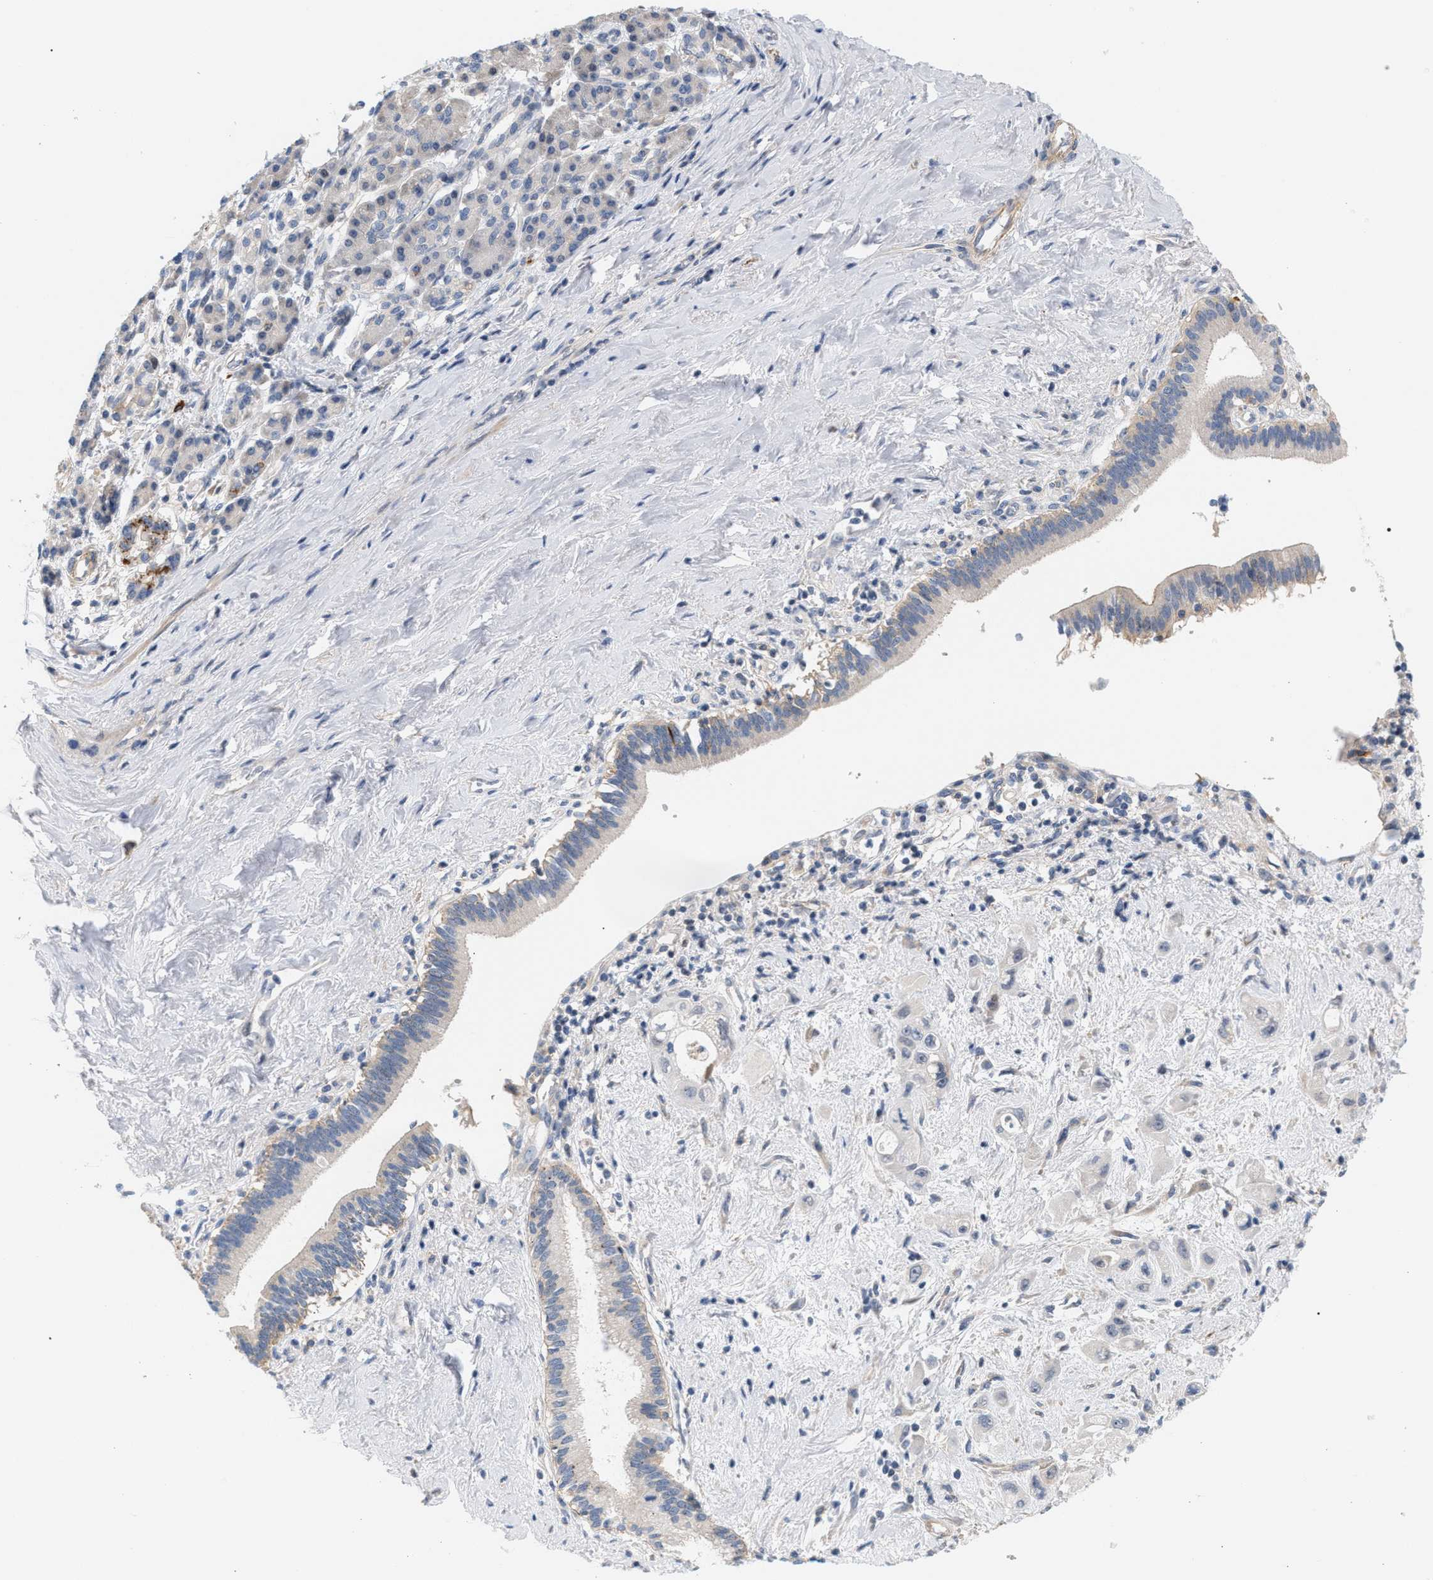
{"staining": {"intensity": "negative", "quantity": "none", "location": "none"}, "tissue": "pancreatic cancer", "cell_type": "Tumor cells", "image_type": "cancer", "snomed": [{"axis": "morphology", "description": "Adenocarcinoma, NOS"}, {"axis": "topography", "description": "Pancreas"}], "caption": "A histopathology image of human pancreatic adenocarcinoma is negative for staining in tumor cells.", "gene": "LRCH1", "patient": {"sex": "female", "age": 66}}